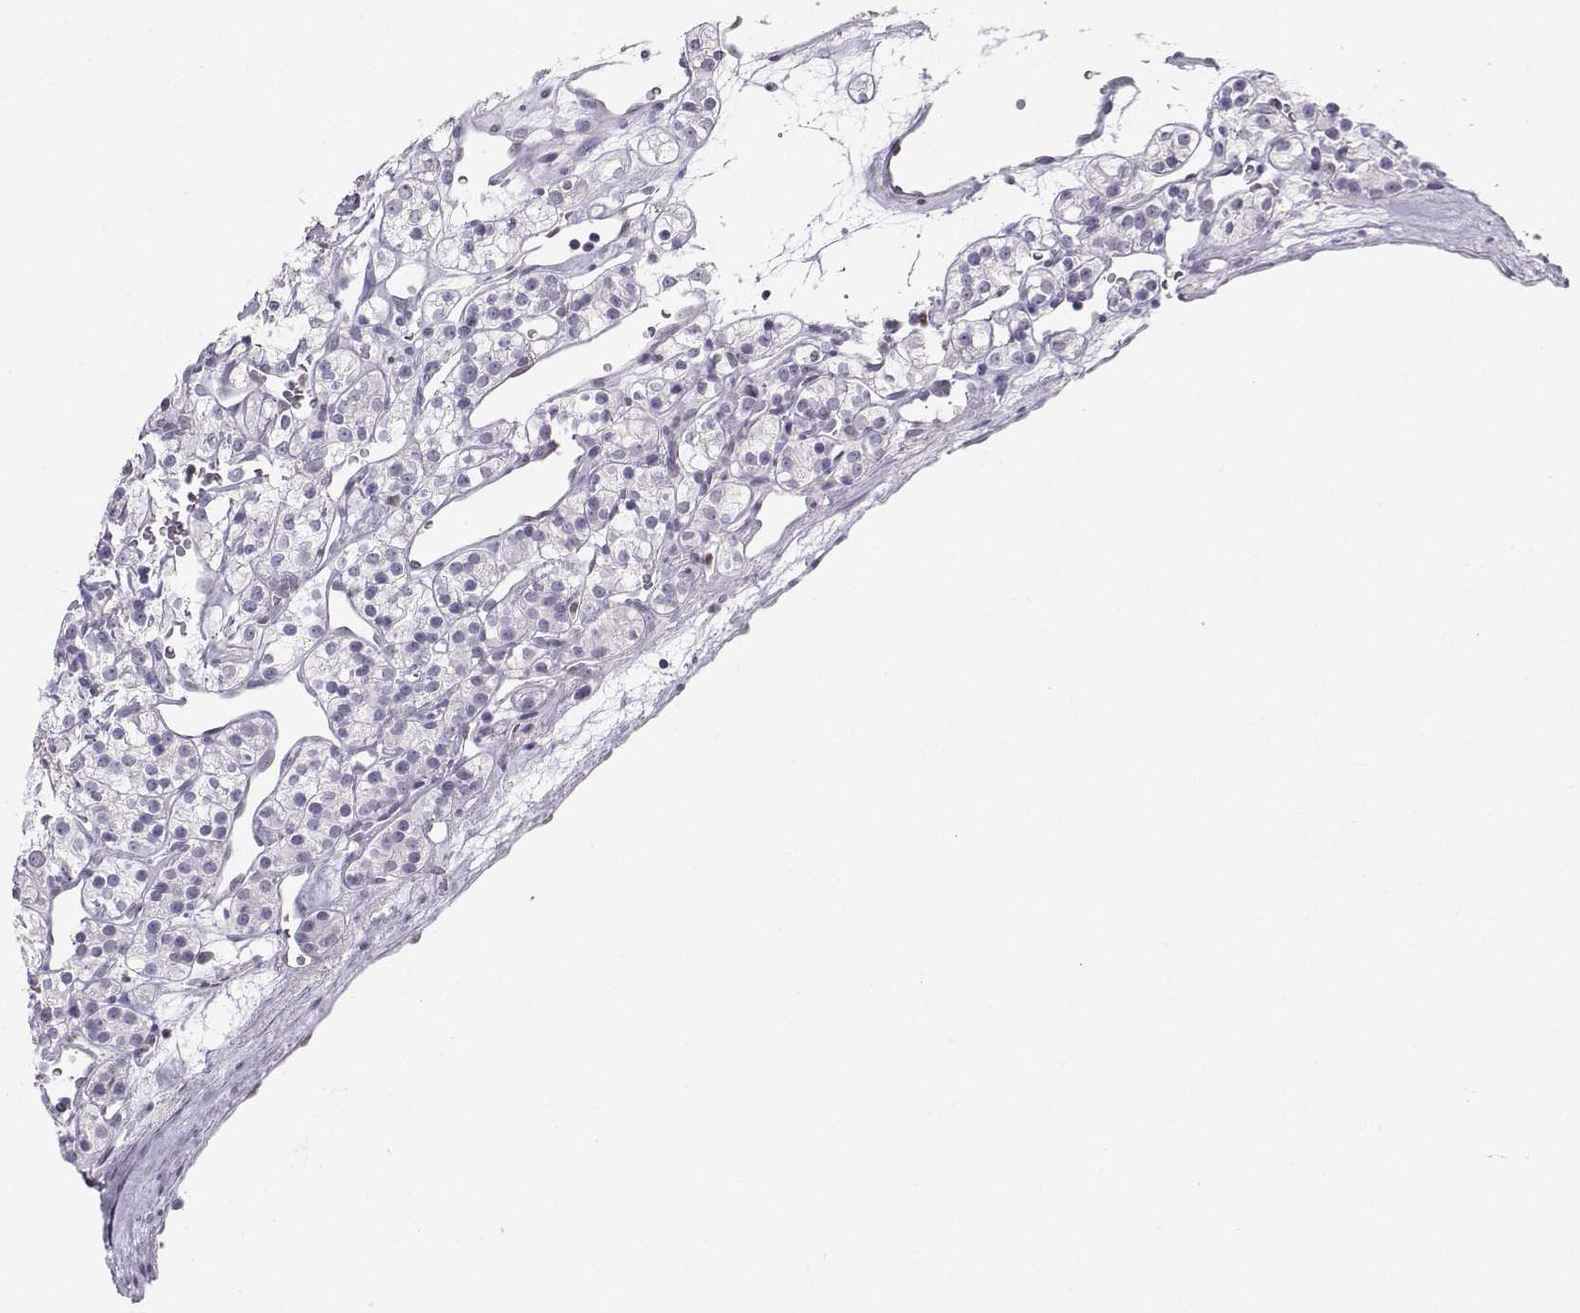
{"staining": {"intensity": "negative", "quantity": "none", "location": "none"}, "tissue": "renal cancer", "cell_type": "Tumor cells", "image_type": "cancer", "snomed": [{"axis": "morphology", "description": "Adenocarcinoma, NOS"}, {"axis": "topography", "description": "Kidney"}], "caption": "Tumor cells show no significant protein positivity in renal adenocarcinoma.", "gene": "TEDC2", "patient": {"sex": "male", "age": 77}}